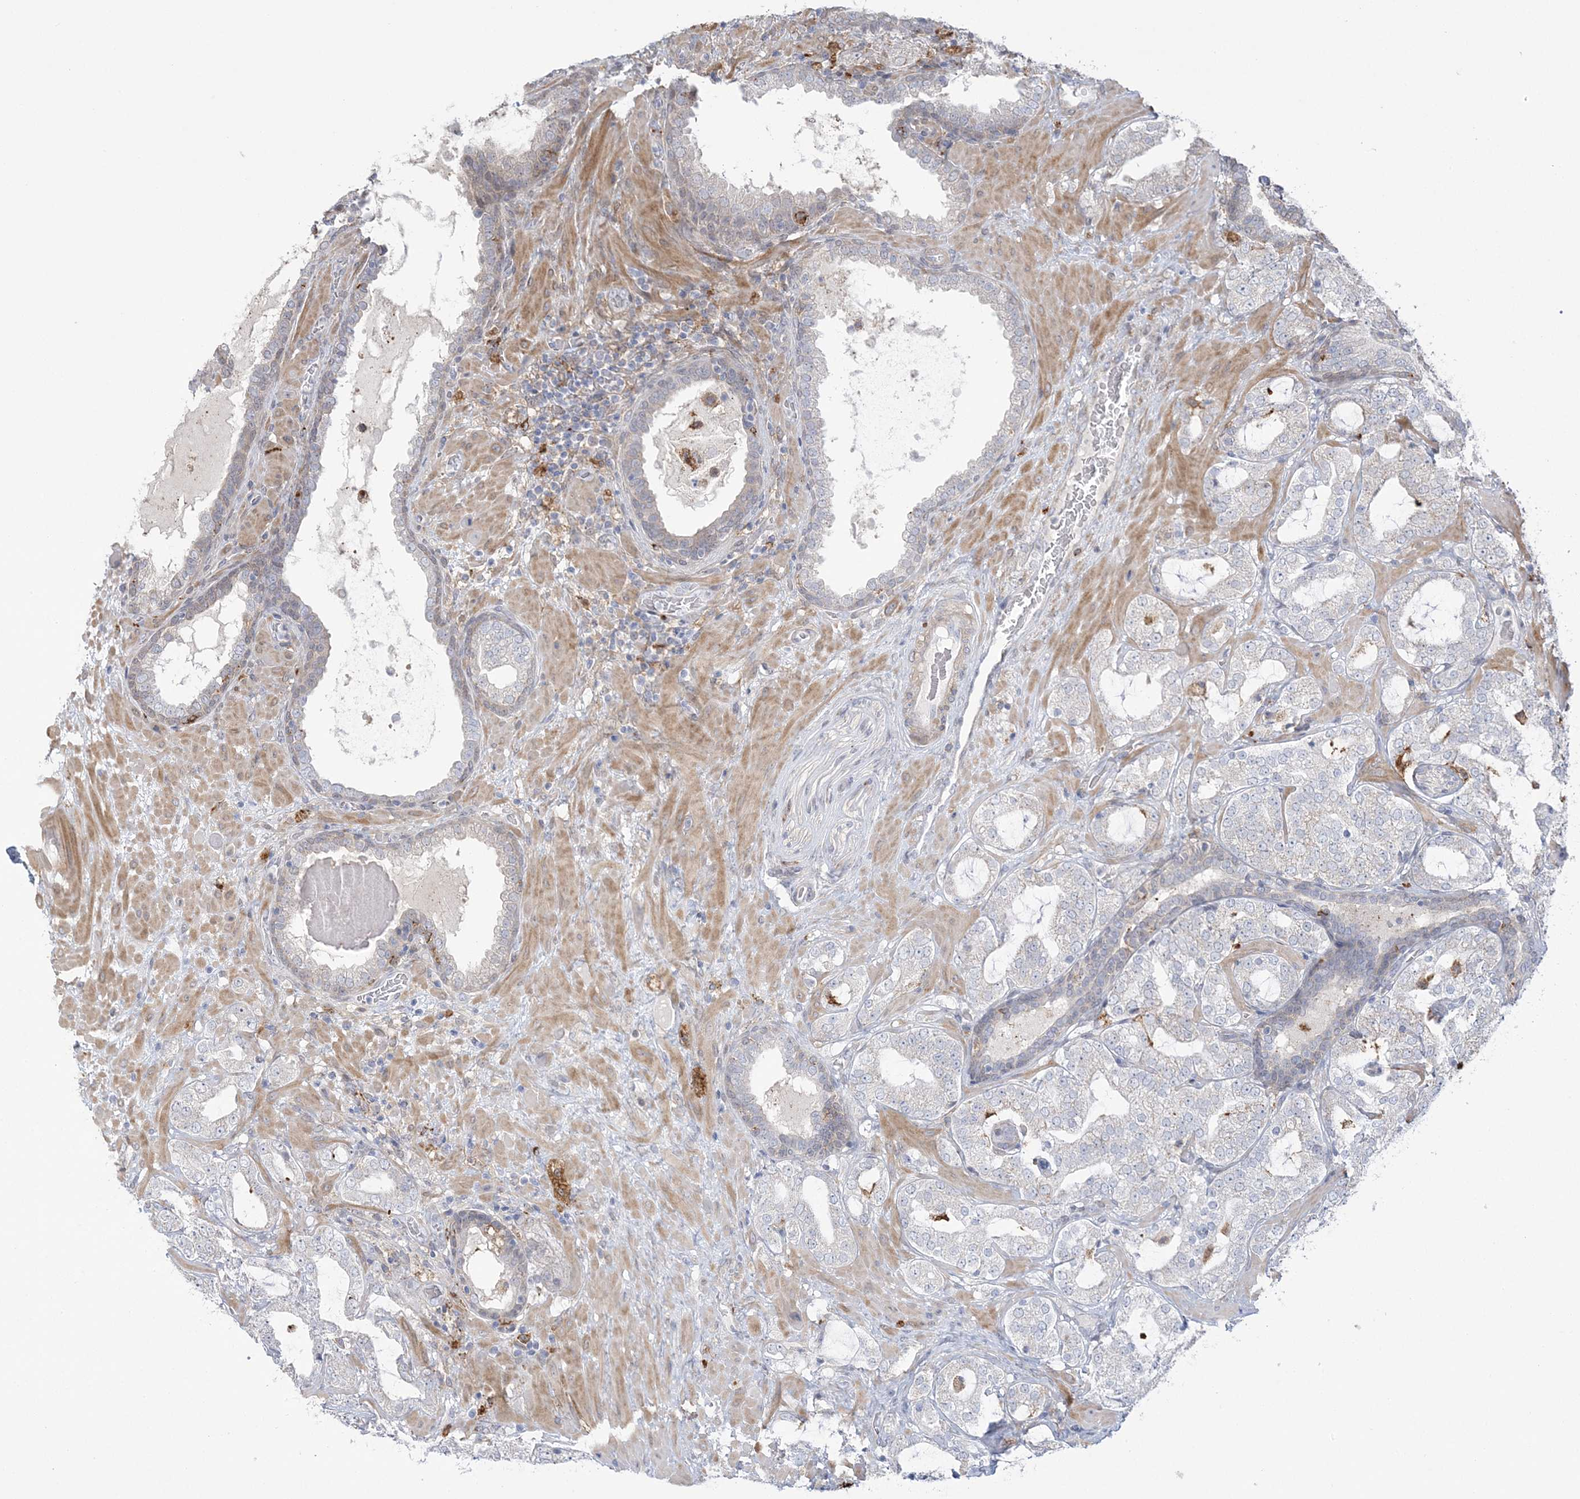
{"staining": {"intensity": "negative", "quantity": "none", "location": "none"}, "tissue": "prostate cancer", "cell_type": "Tumor cells", "image_type": "cancer", "snomed": [{"axis": "morphology", "description": "Adenocarcinoma, High grade"}, {"axis": "topography", "description": "Prostate"}], "caption": "Protein analysis of prostate high-grade adenocarcinoma displays no significant staining in tumor cells.", "gene": "HAAO", "patient": {"sex": "male", "age": 64}}